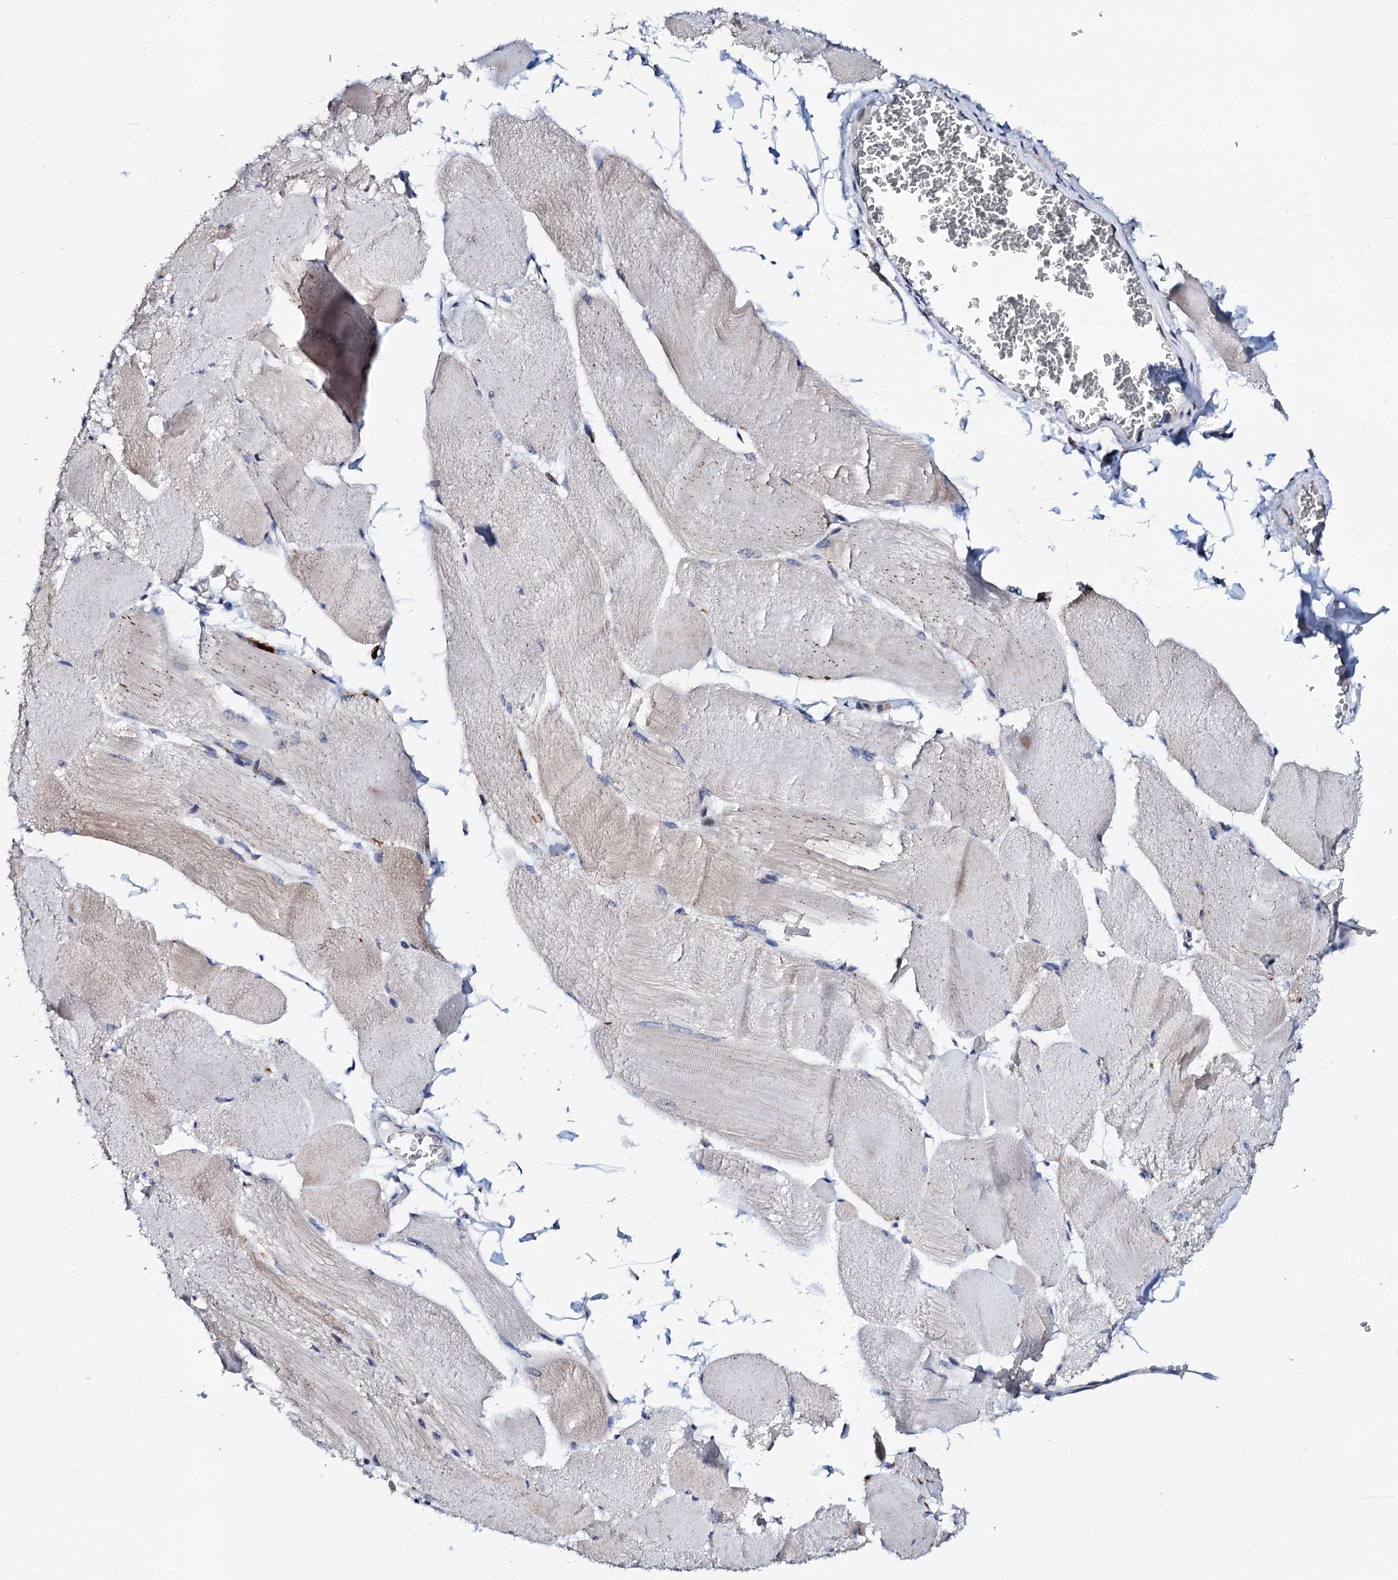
{"staining": {"intensity": "moderate", "quantity": "<25%", "location": "cytoplasmic/membranous"}, "tissue": "skeletal muscle", "cell_type": "Myocytes", "image_type": "normal", "snomed": [{"axis": "morphology", "description": "Normal tissue, NOS"}, {"axis": "morphology", "description": "Basal cell carcinoma"}, {"axis": "topography", "description": "Skeletal muscle"}], "caption": "Immunohistochemistry histopathology image of normal human skeletal muscle stained for a protein (brown), which displays low levels of moderate cytoplasmic/membranous staining in approximately <25% of myocytes.", "gene": "TCIRG1", "patient": {"sex": "female", "age": 64}}